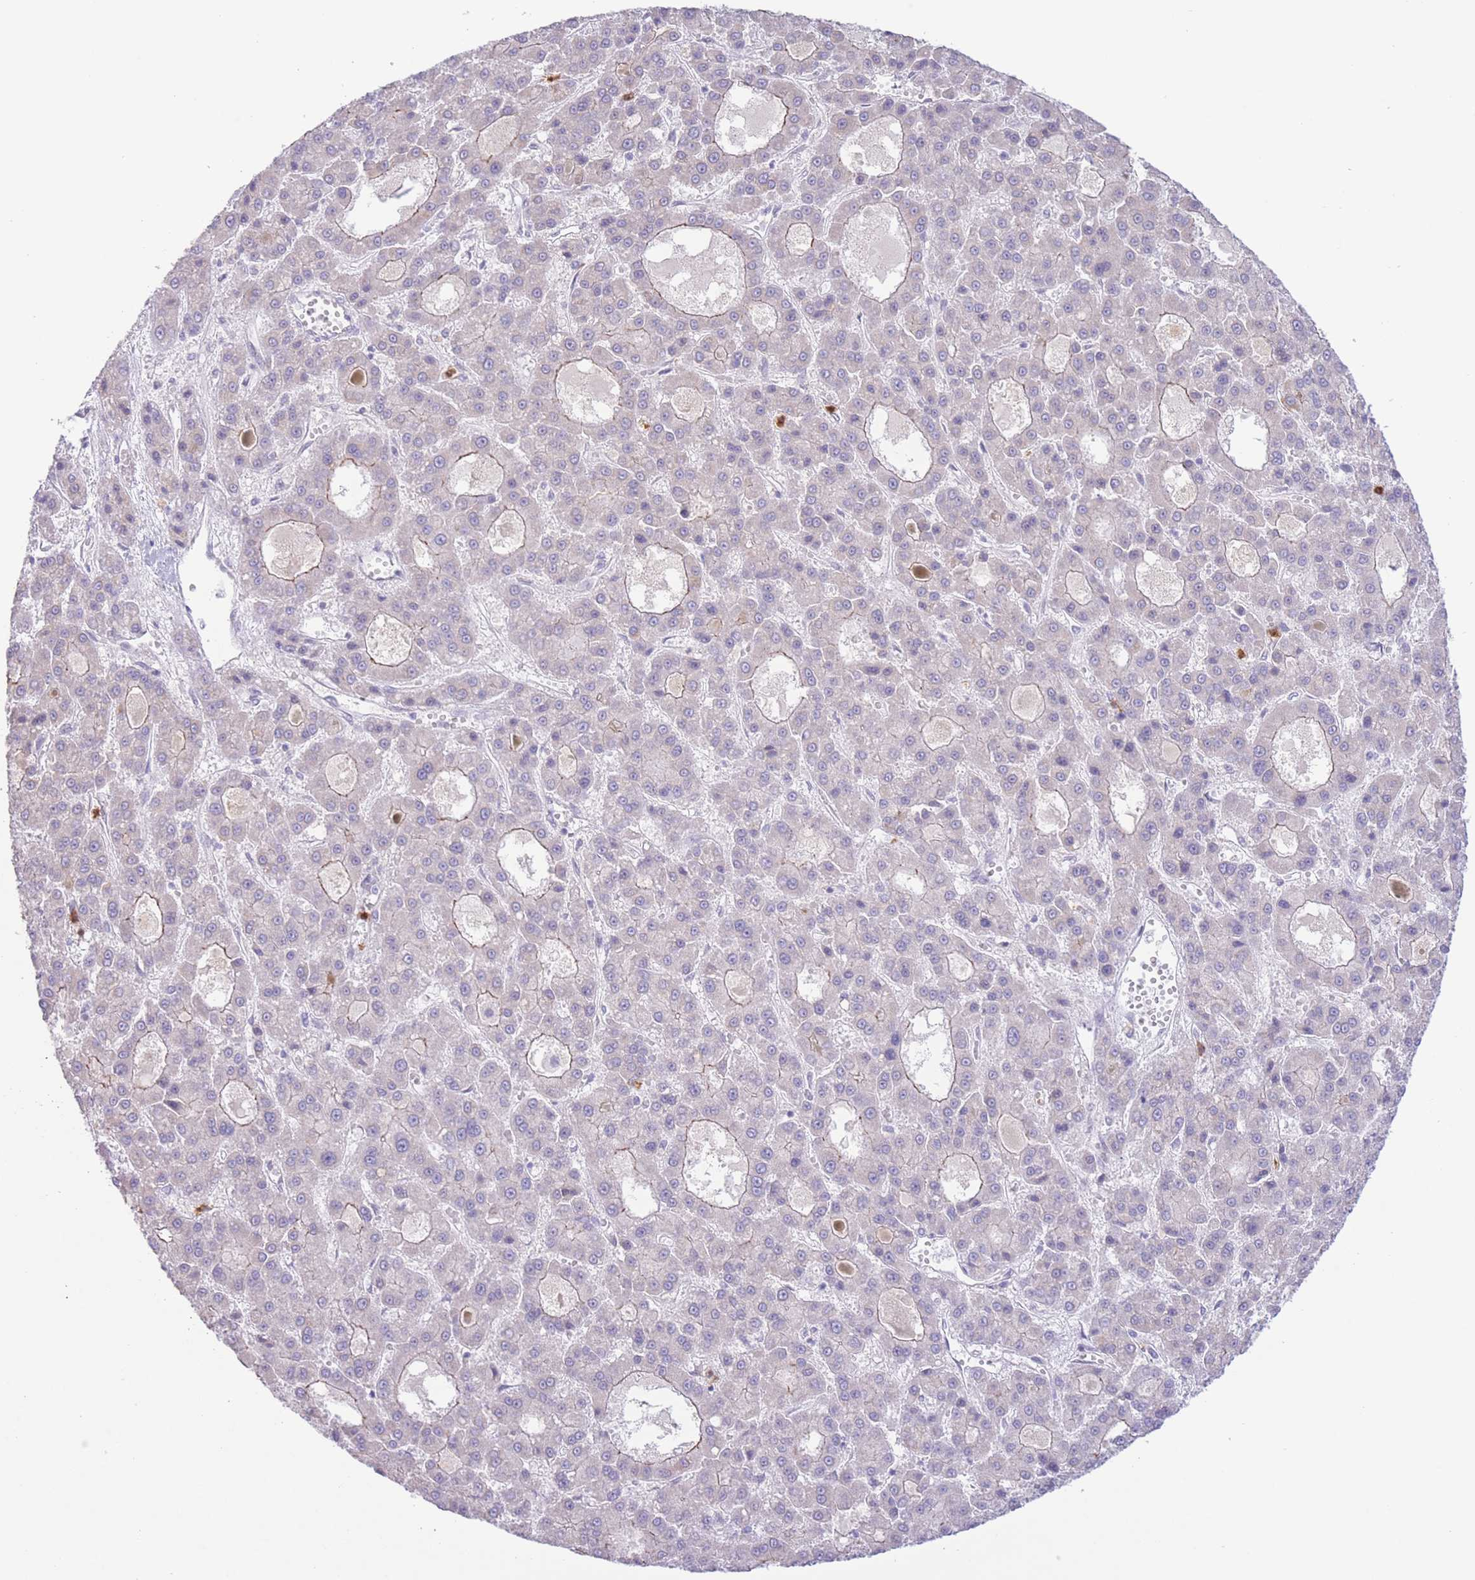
{"staining": {"intensity": "negative", "quantity": "none", "location": "none"}, "tissue": "liver cancer", "cell_type": "Tumor cells", "image_type": "cancer", "snomed": [{"axis": "morphology", "description": "Carcinoma, Hepatocellular, NOS"}, {"axis": "topography", "description": "Liver"}], "caption": "A histopathology image of human liver cancer (hepatocellular carcinoma) is negative for staining in tumor cells.", "gene": "LCLAT1", "patient": {"sex": "male", "age": 70}}